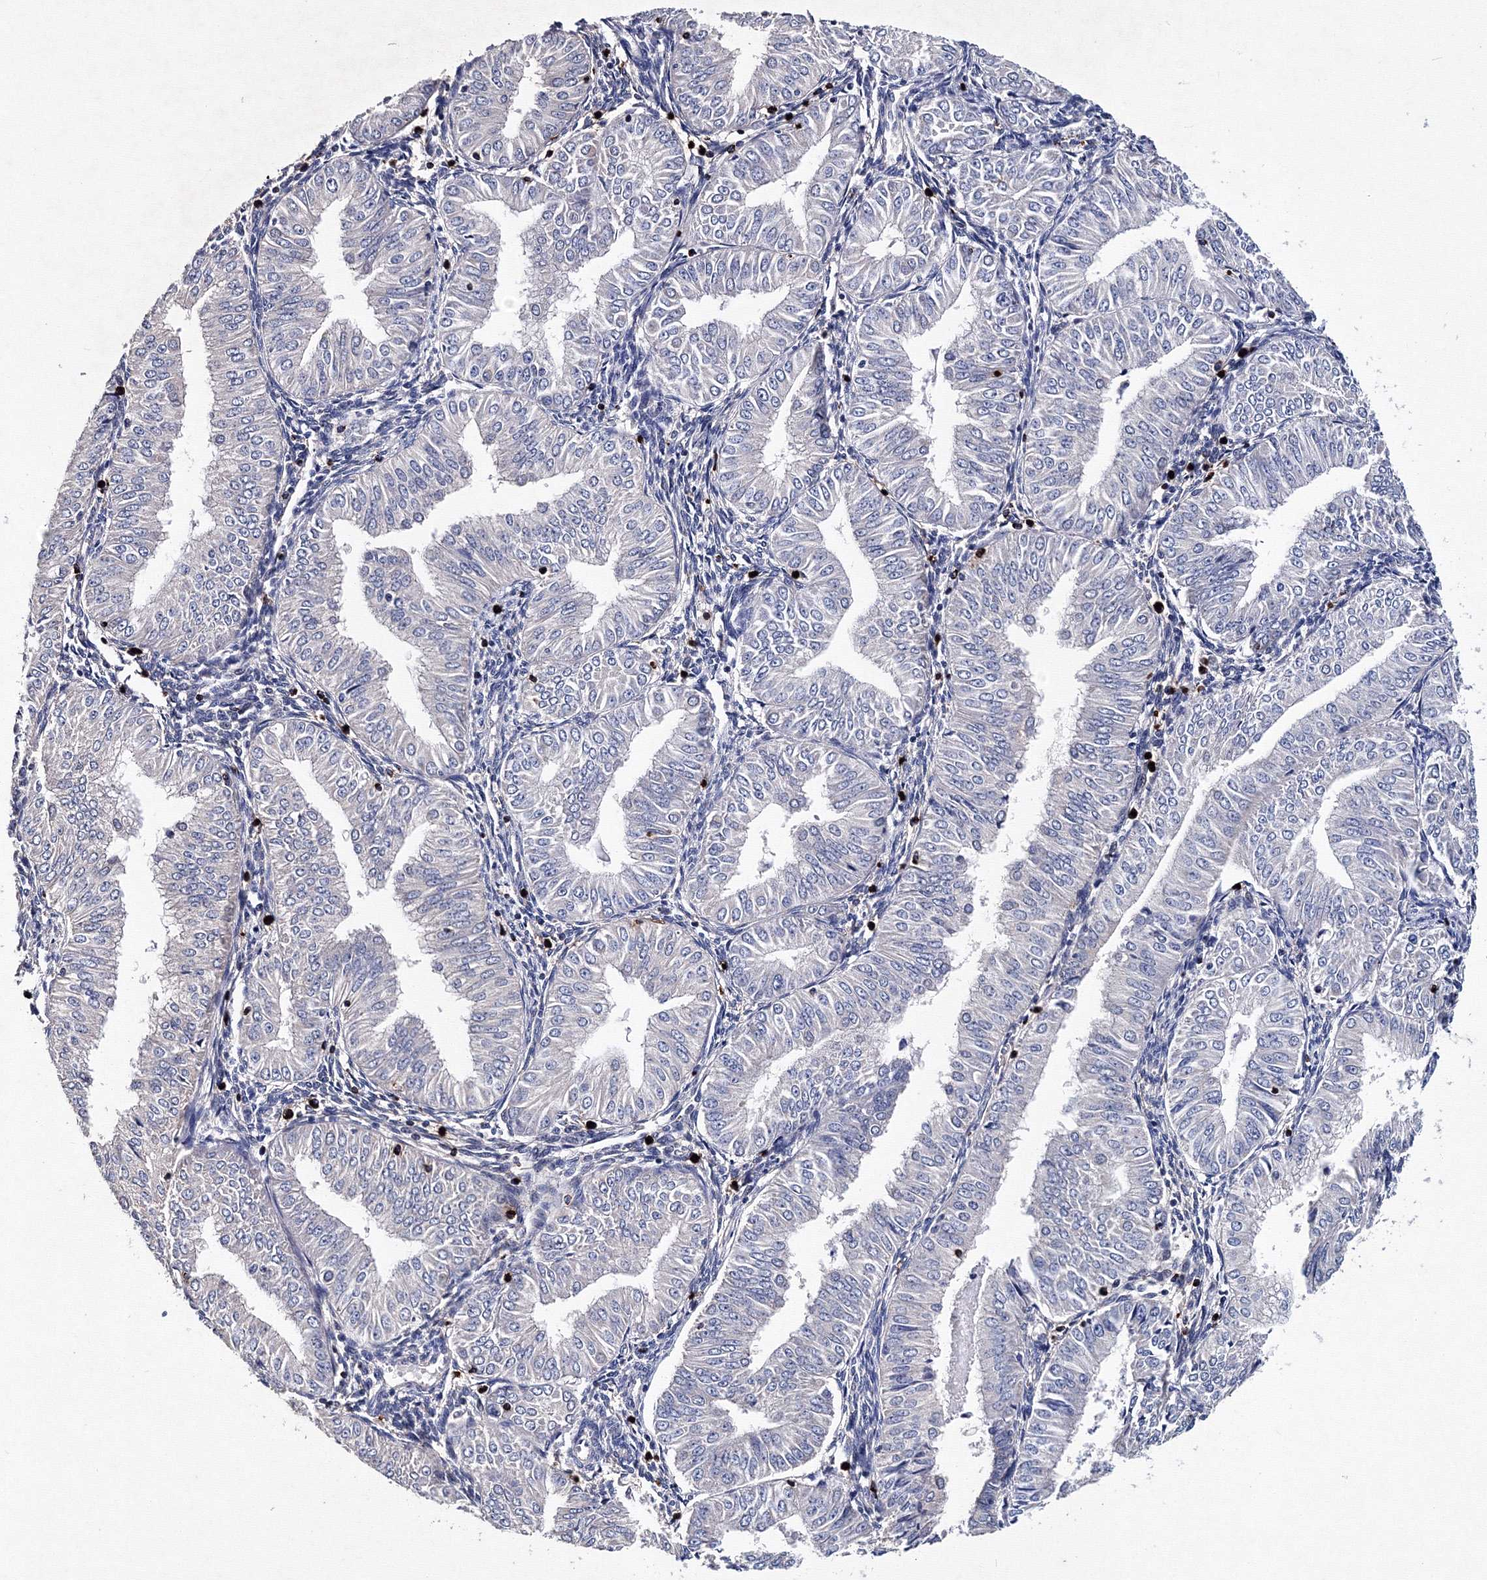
{"staining": {"intensity": "negative", "quantity": "none", "location": "none"}, "tissue": "endometrial cancer", "cell_type": "Tumor cells", "image_type": "cancer", "snomed": [{"axis": "morphology", "description": "Normal tissue, NOS"}, {"axis": "morphology", "description": "Adenocarcinoma, NOS"}, {"axis": "topography", "description": "Endometrium"}], "caption": "There is no significant positivity in tumor cells of endometrial cancer.", "gene": "PHYKPL", "patient": {"sex": "female", "age": 53}}